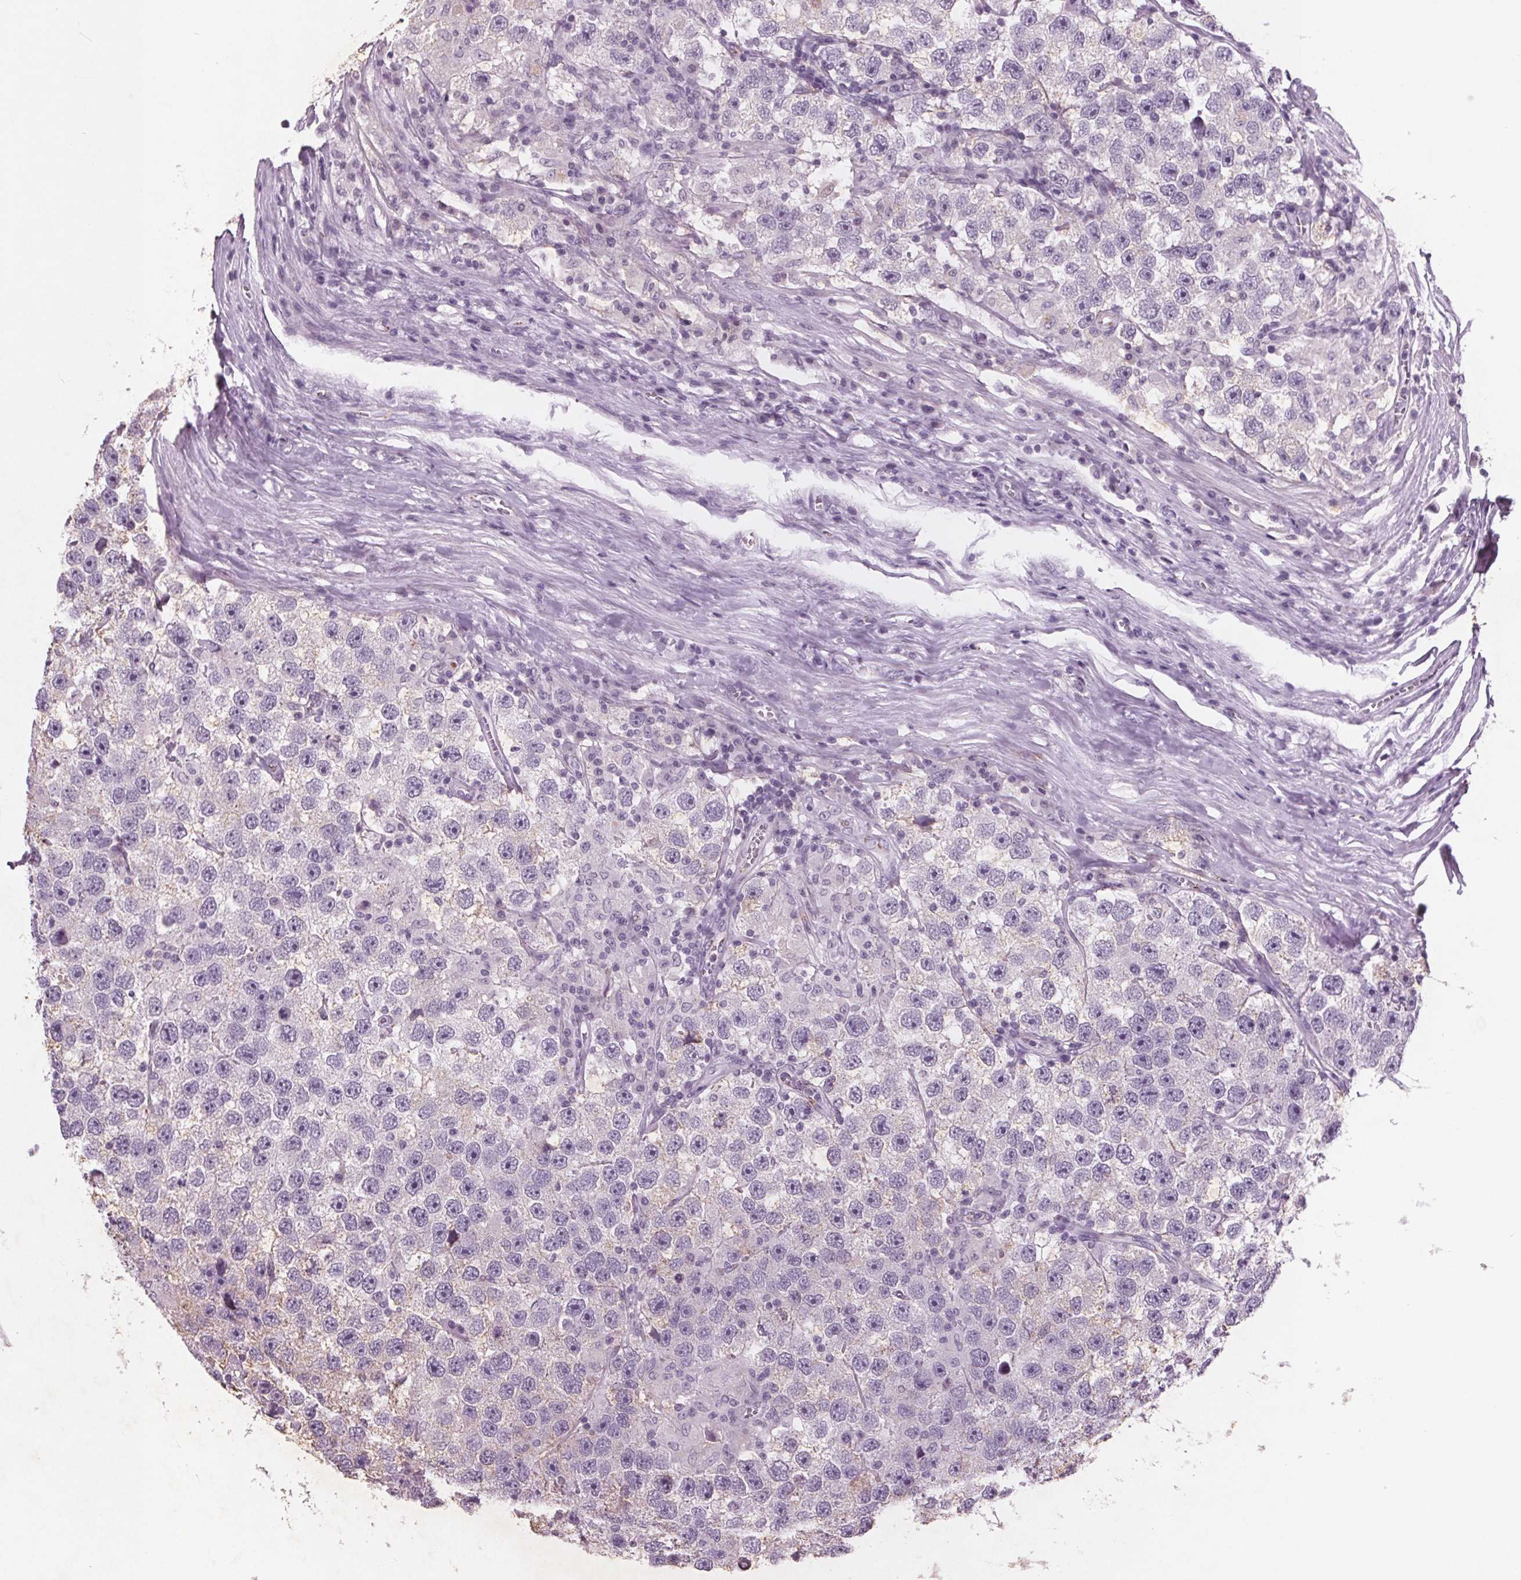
{"staining": {"intensity": "negative", "quantity": "none", "location": "none"}, "tissue": "testis cancer", "cell_type": "Tumor cells", "image_type": "cancer", "snomed": [{"axis": "morphology", "description": "Seminoma, NOS"}, {"axis": "topography", "description": "Testis"}], "caption": "Testis seminoma stained for a protein using immunohistochemistry displays no staining tumor cells.", "gene": "PTPN14", "patient": {"sex": "male", "age": 26}}